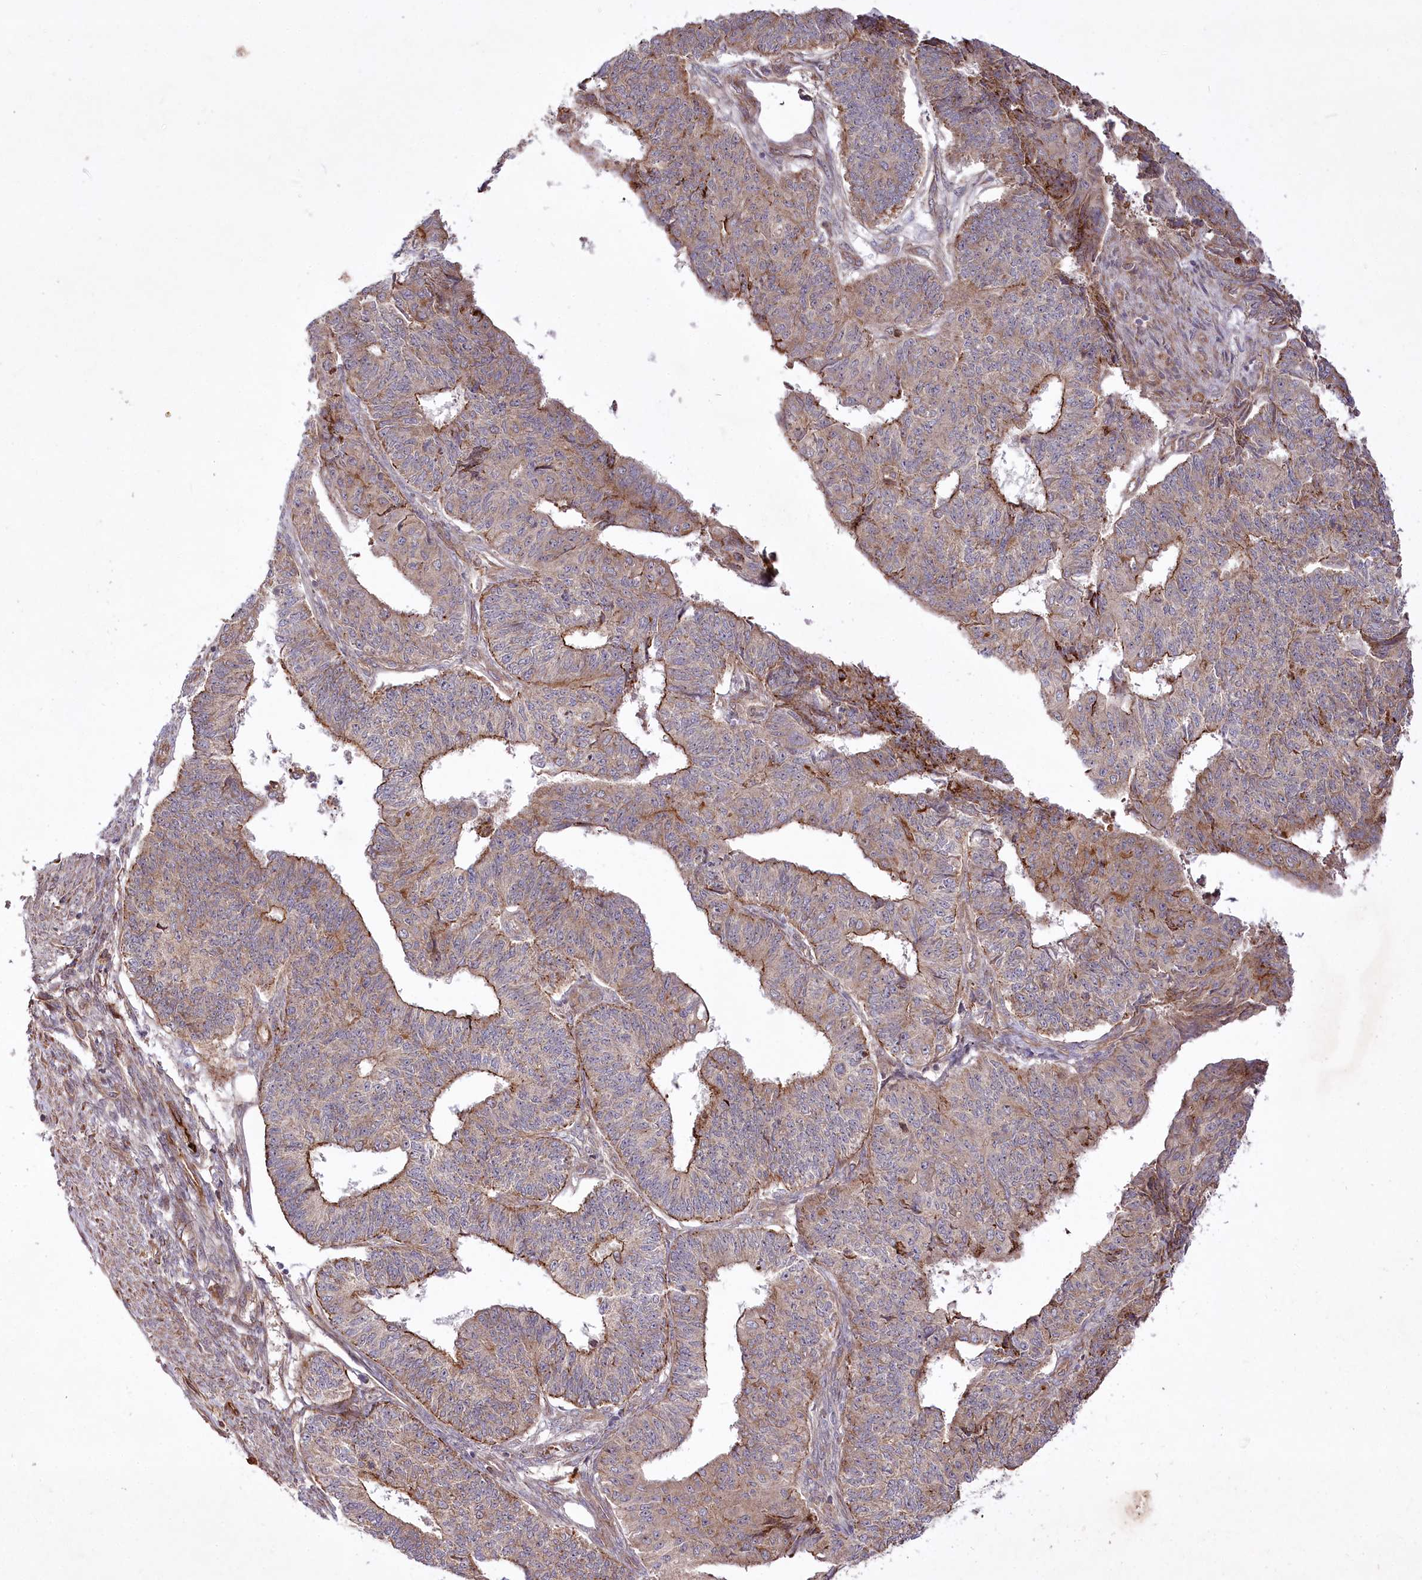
{"staining": {"intensity": "moderate", "quantity": "25%-75%", "location": "cytoplasmic/membranous"}, "tissue": "endometrial cancer", "cell_type": "Tumor cells", "image_type": "cancer", "snomed": [{"axis": "morphology", "description": "Adenocarcinoma, NOS"}, {"axis": "topography", "description": "Endometrium"}], "caption": "Immunohistochemical staining of endometrial cancer (adenocarcinoma) shows moderate cytoplasmic/membranous protein positivity in approximately 25%-75% of tumor cells.", "gene": "PSTK", "patient": {"sex": "female", "age": 32}}